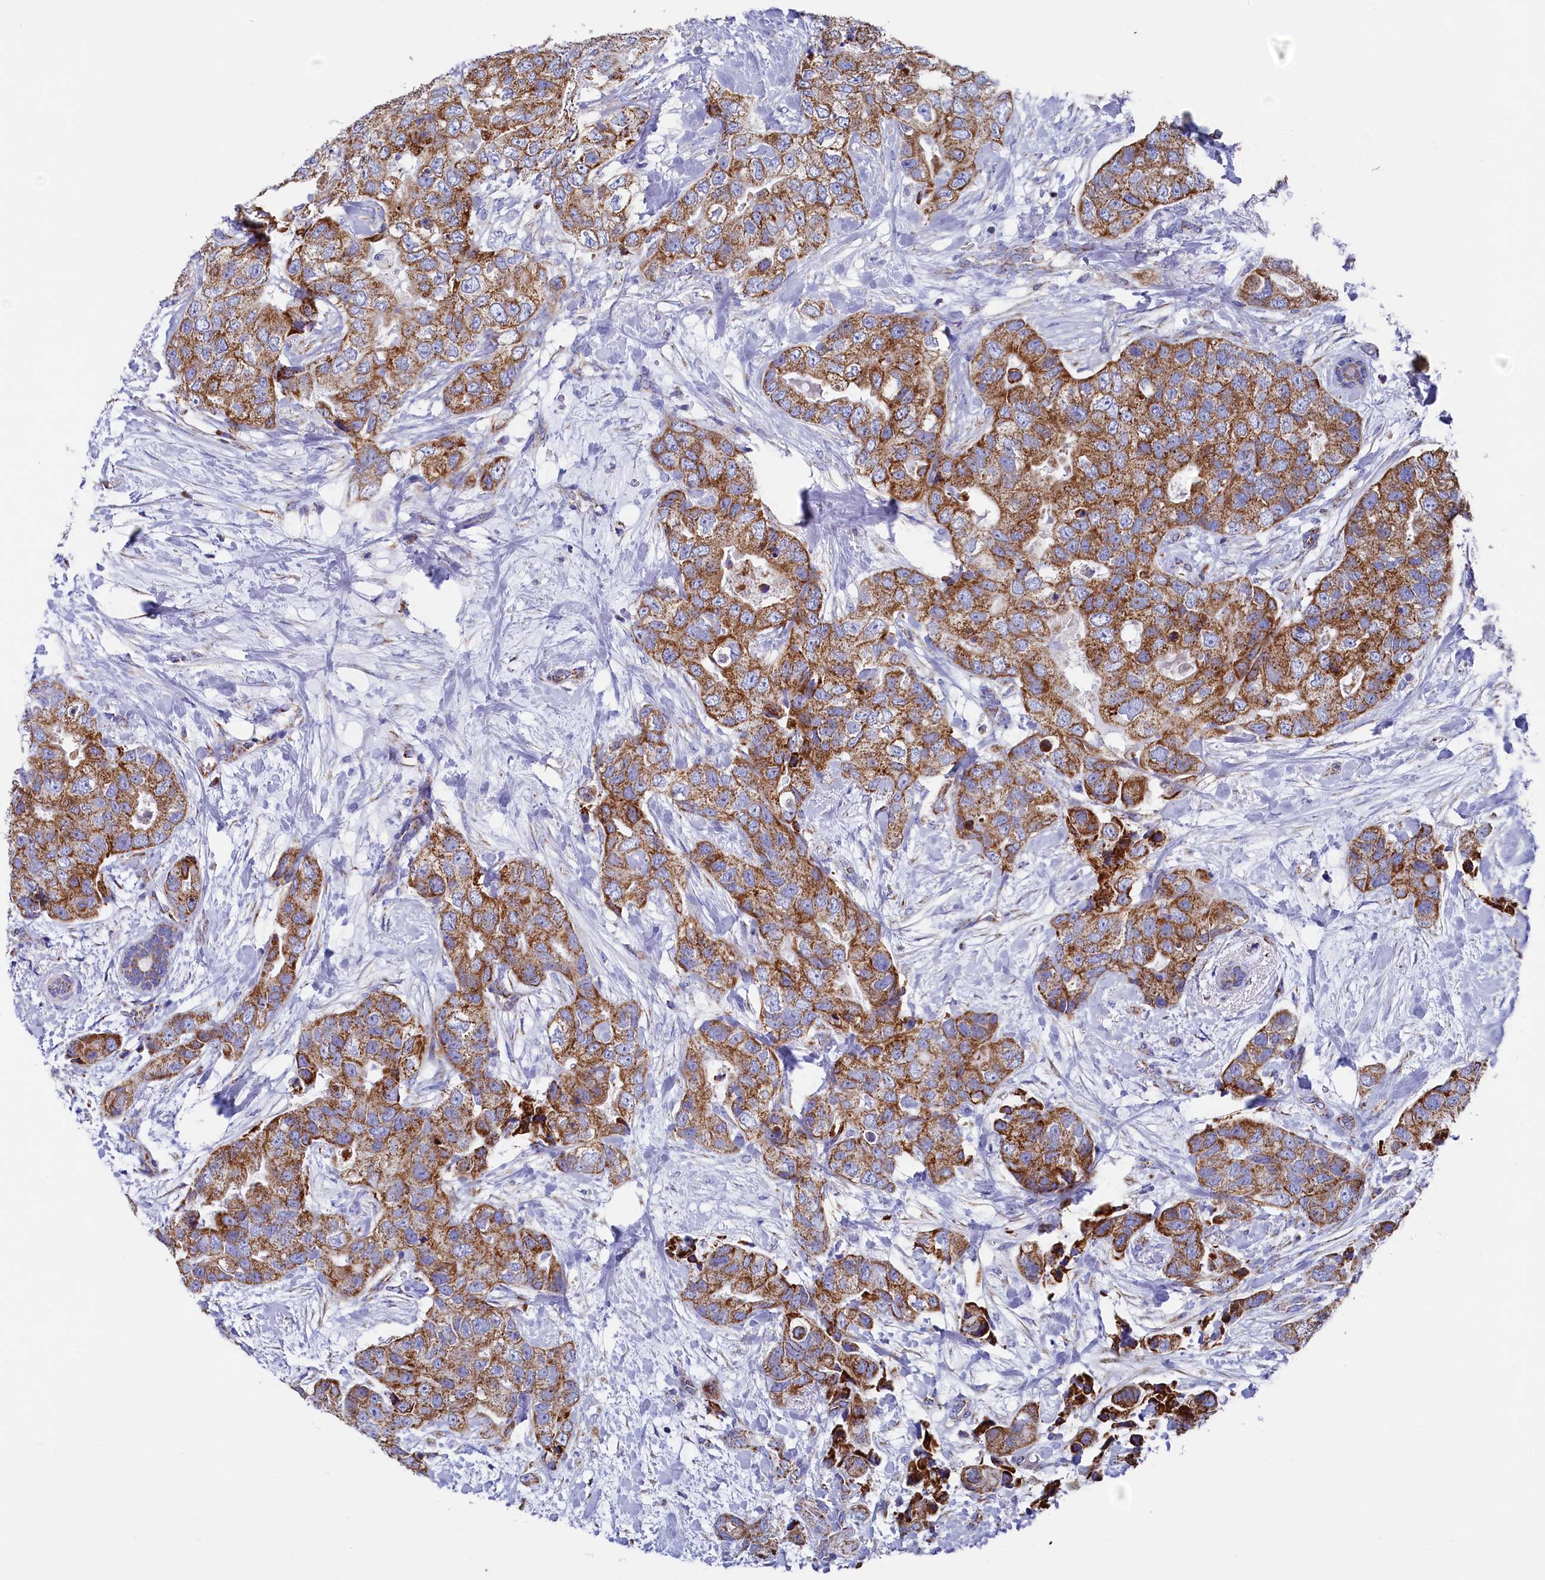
{"staining": {"intensity": "moderate", "quantity": ">75%", "location": "cytoplasmic/membranous"}, "tissue": "breast cancer", "cell_type": "Tumor cells", "image_type": "cancer", "snomed": [{"axis": "morphology", "description": "Duct carcinoma"}, {"axis": "topography", "description": "Breast"}], "caption": "Immunohistochemistry (IHC) photomicrograph of human breast cancer stained for a protein (brown), which displays medium levels of moderate cytoplasmic/membranous staining in approximately >75% of tumor cells.", "gene": "MMAB", "patient": {"sex": "female", "age": 62}}